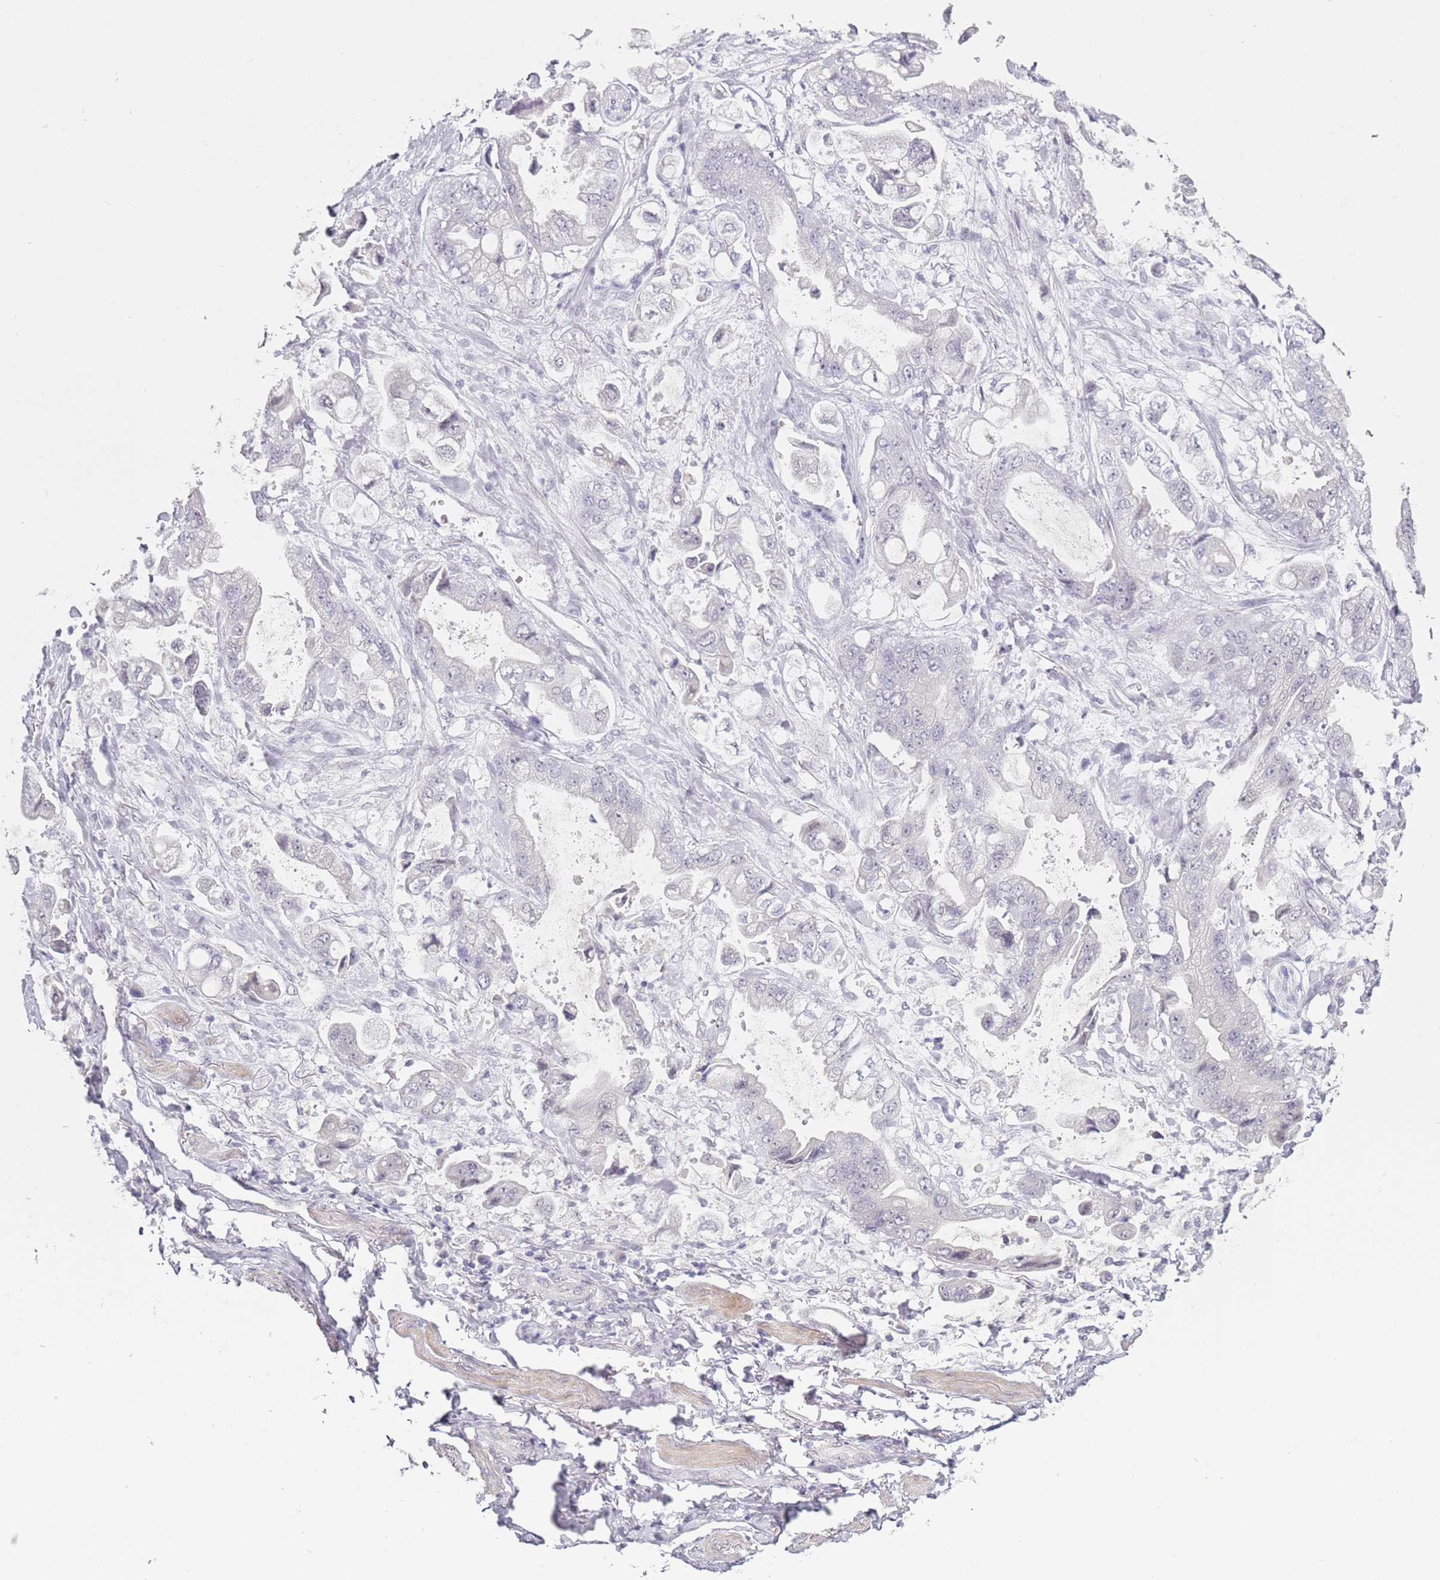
{"staining": {"intensity": "negative", "quantity": "none", "location": "none"}, "tissue": "stomach cancer", "cell_type": "Tumor cells", "image_type": "cancer", "snomed": [{"axis": "morphology", "description": "Adenocarcinoma, NOS"}, {"axis": "topography", "description": "Stomach"}], "caption": "Stomach cancer (adenocarcinoma) was stained to show a protein in brown. There is no significant positivity in tumor cells.", "gene": "DNAH11", "patient": {"sex": "male", "age": 62}}